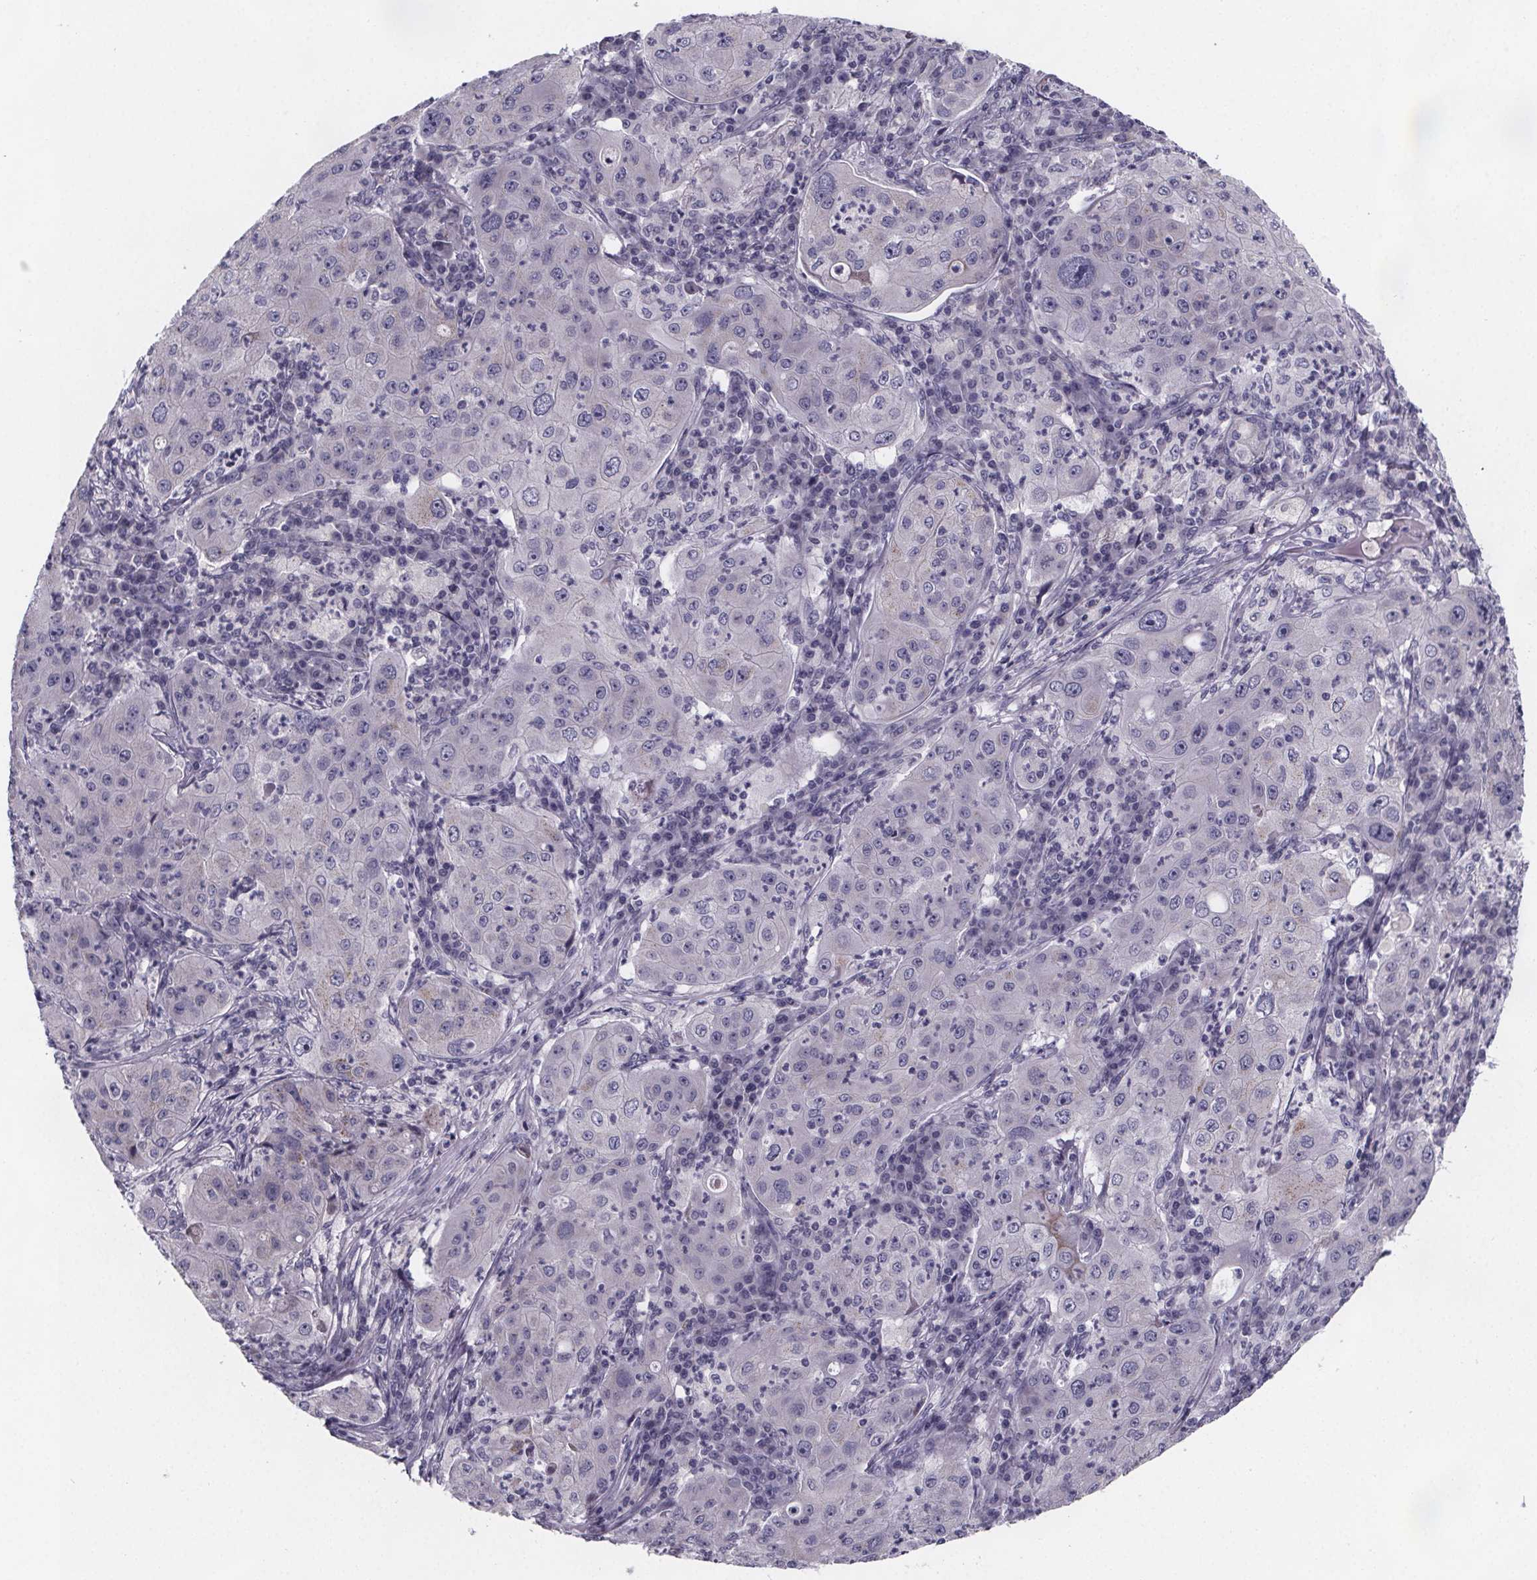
{"staining": {"intensity": "negative", "quantity": "none", "location": "none"}, "tissue": "lung cancer", "cell_type": "Tumor cells", "image_type": "cancer", "snomed": [{"axis": "morphology", "description": "Squamous cell carcinoma, NOS"}, {"axis": "topography", "description": "Lung"}], "caption": "The photomicrograph reveals no staining of tumor cells in lung cancer.", "gene": "PAH", "patient": {"sex": "female", "age": 59}}